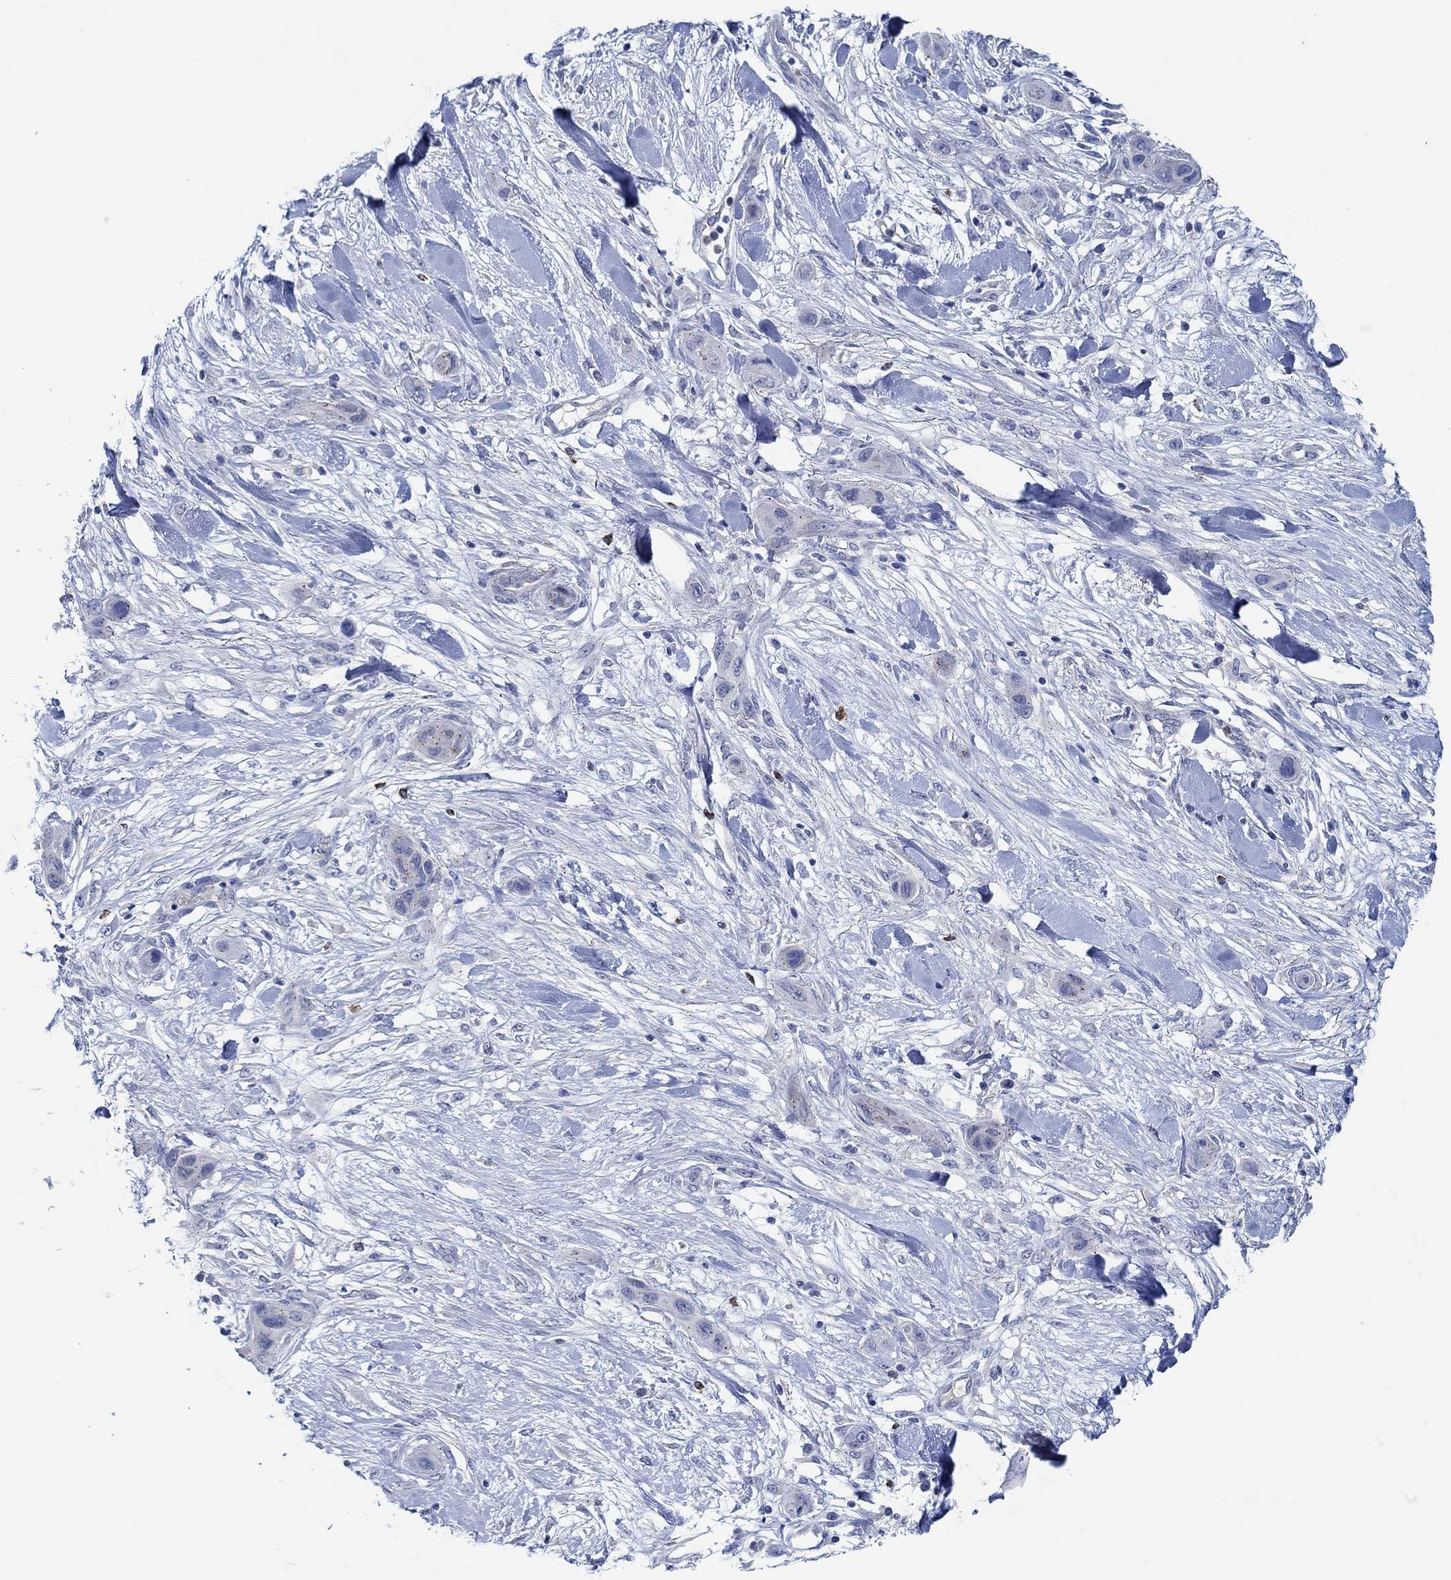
{"staining": {"intensity": "negative", "quantity": "none", "location": "none"}, "tissue": "skin cancer", "cell_type": "Tumor cells", "image_type": "cancer", "snomed": [{"axis": "morphology", "description": "Squamous cell carcinoma, NOS"}, {"axis": "topography", "description": "Skin"}], "caption": "This histopathology image is of skin squamous cell carcinoma stained with IHC to label a protein in brown with the nuclei are counter-stained blue. There is no positivity in tumor cells. (Immunohistochemistry (ihc), brightfield microscopy, high magnification).", "gene": "CPM", "patient": {"sex": "male", "age": 79}}